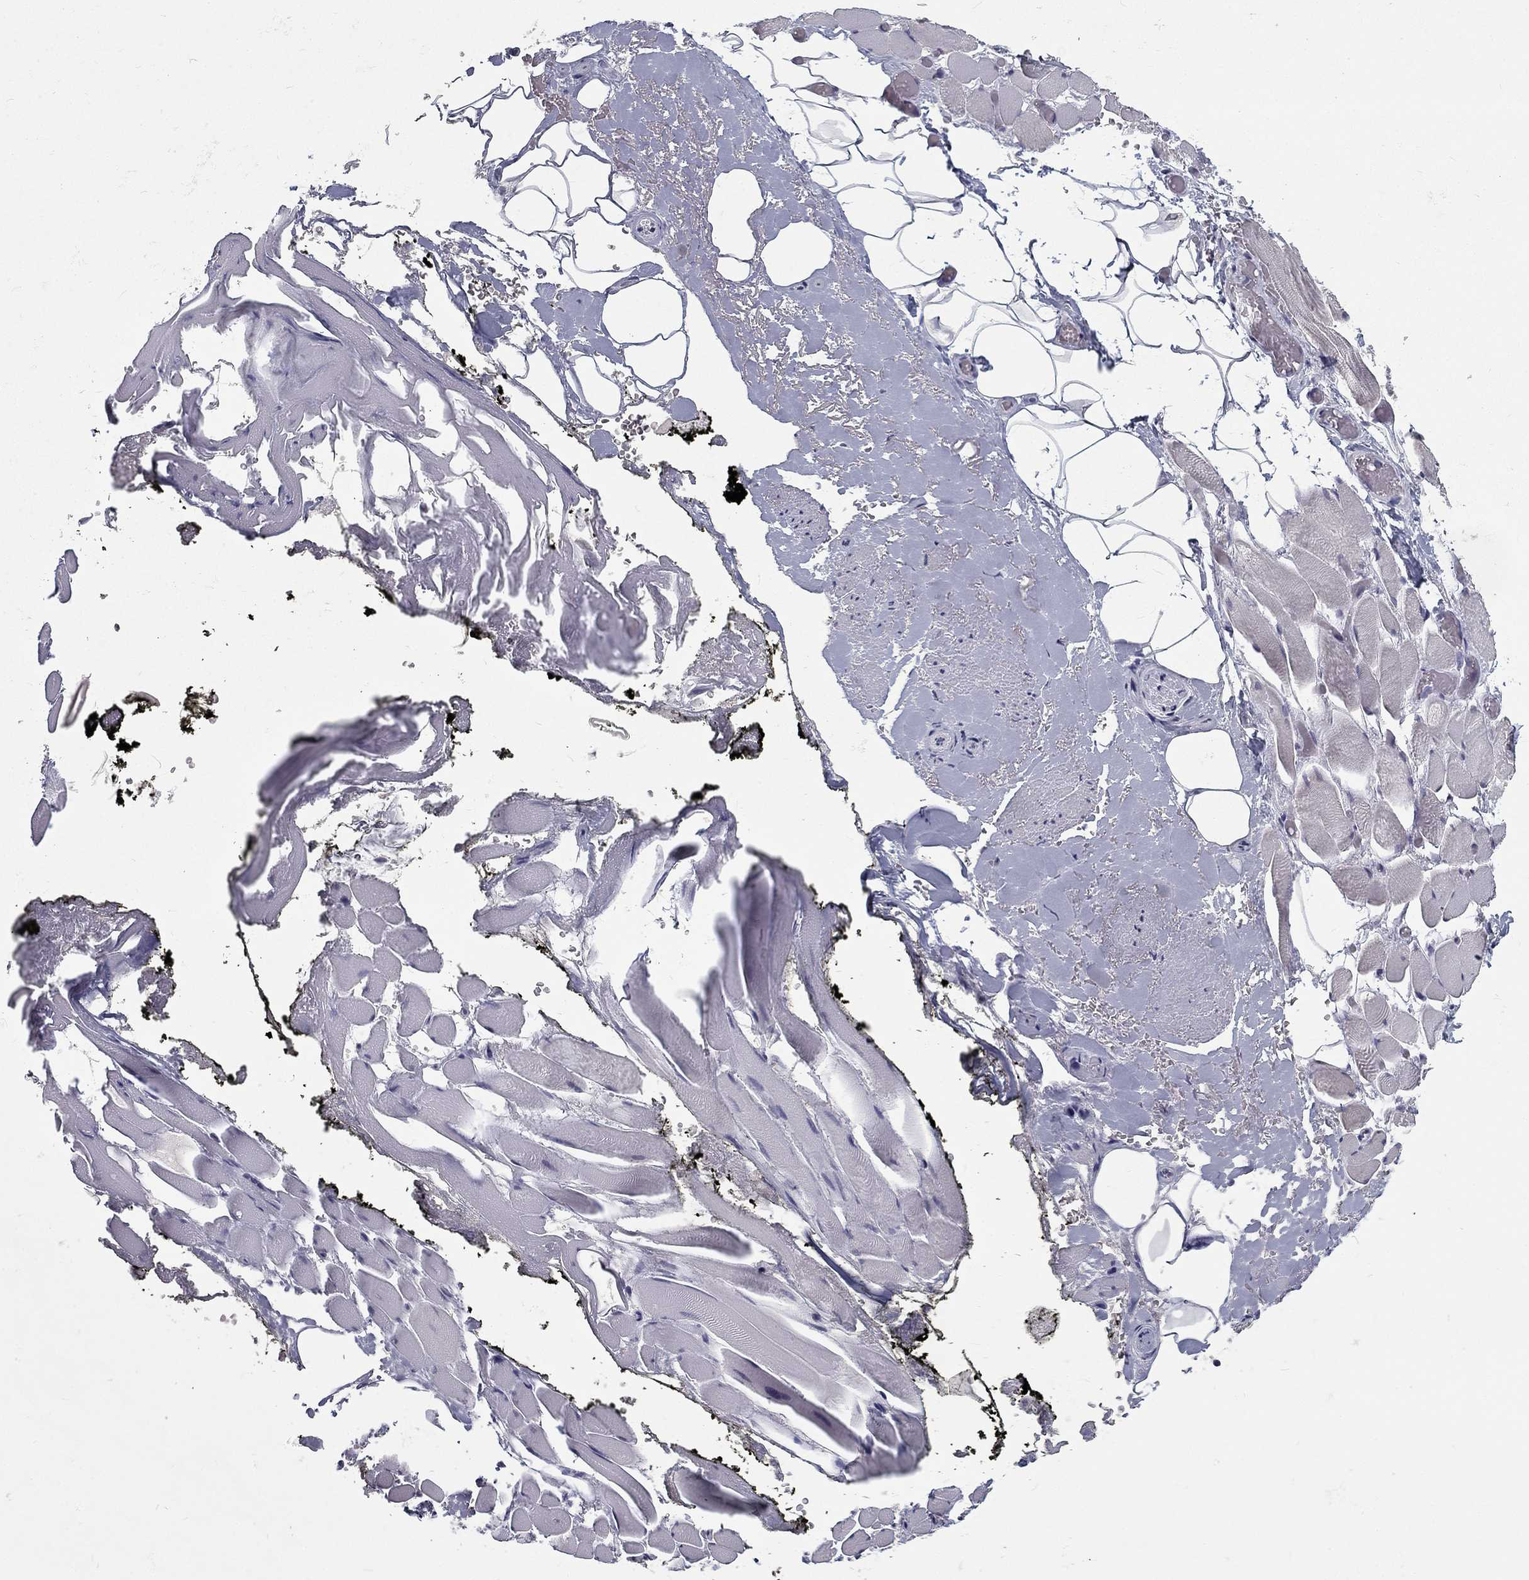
{"staining": {"intensity": "negative", "quantity": "none", "location": "none"}, "tissue": "adipose tissue", "cell_type": "Adipocytes", "image_type": "normal", "snomed": [{"axis": "morphology", "description": "Normal tissue, NOS"}, {"axis": "topography", "description": "Anal"}, {"axis": "topography", "description": "Peripheral nerve tissue"}], "caption": "A histopathology image of adipose tissue stained for a protein shows no brown staining in adipocytes.", "gene": "NOS1", "patient": {"sex": "male", "age": 53}}